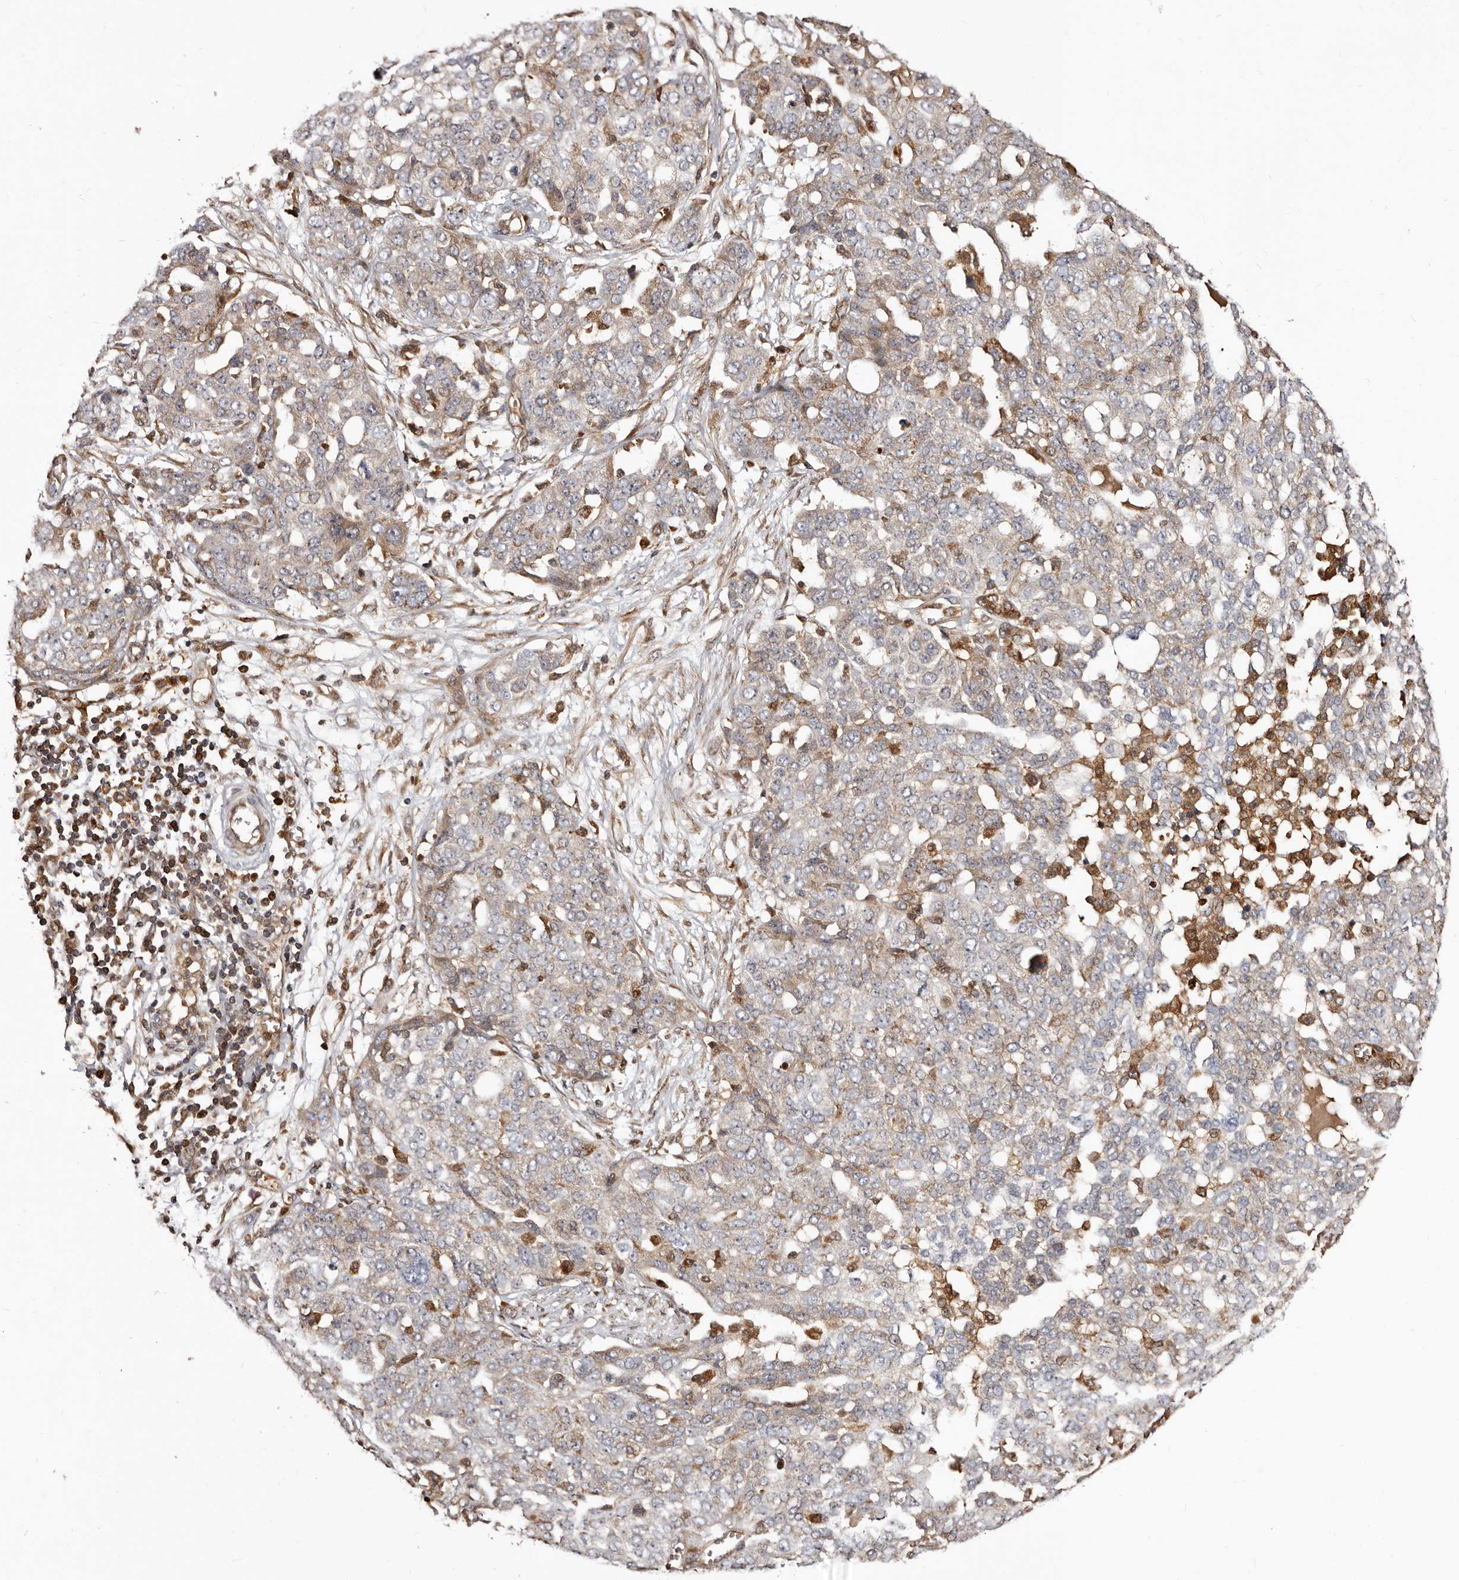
{"staining": {"intensity": "moderate", "quantity": "<25%", "location": "cytoplasmic/membranous"}, "tissue": "ovarian cancer", "cell_type": "Tumor cells", "image_type": "cancer", "snomed": [{"axis": "morphology", "description": "Cystadenocarcinoma, serous, NOS"}, {"axis": "topography", "description": "Soft tissue"}, {"axis": "topography", "description": "Ovary"}], "caption": "Immunohistochemistry (IHC) (DAB) staining of ovarian cancer (serous cystadenocarcinoma) shows moderate cytoplasmic/membranous protein staining in approximately <25% of tumor cells.", "gene": "BAX", "patient": {"sex": "female", "age": 57}}